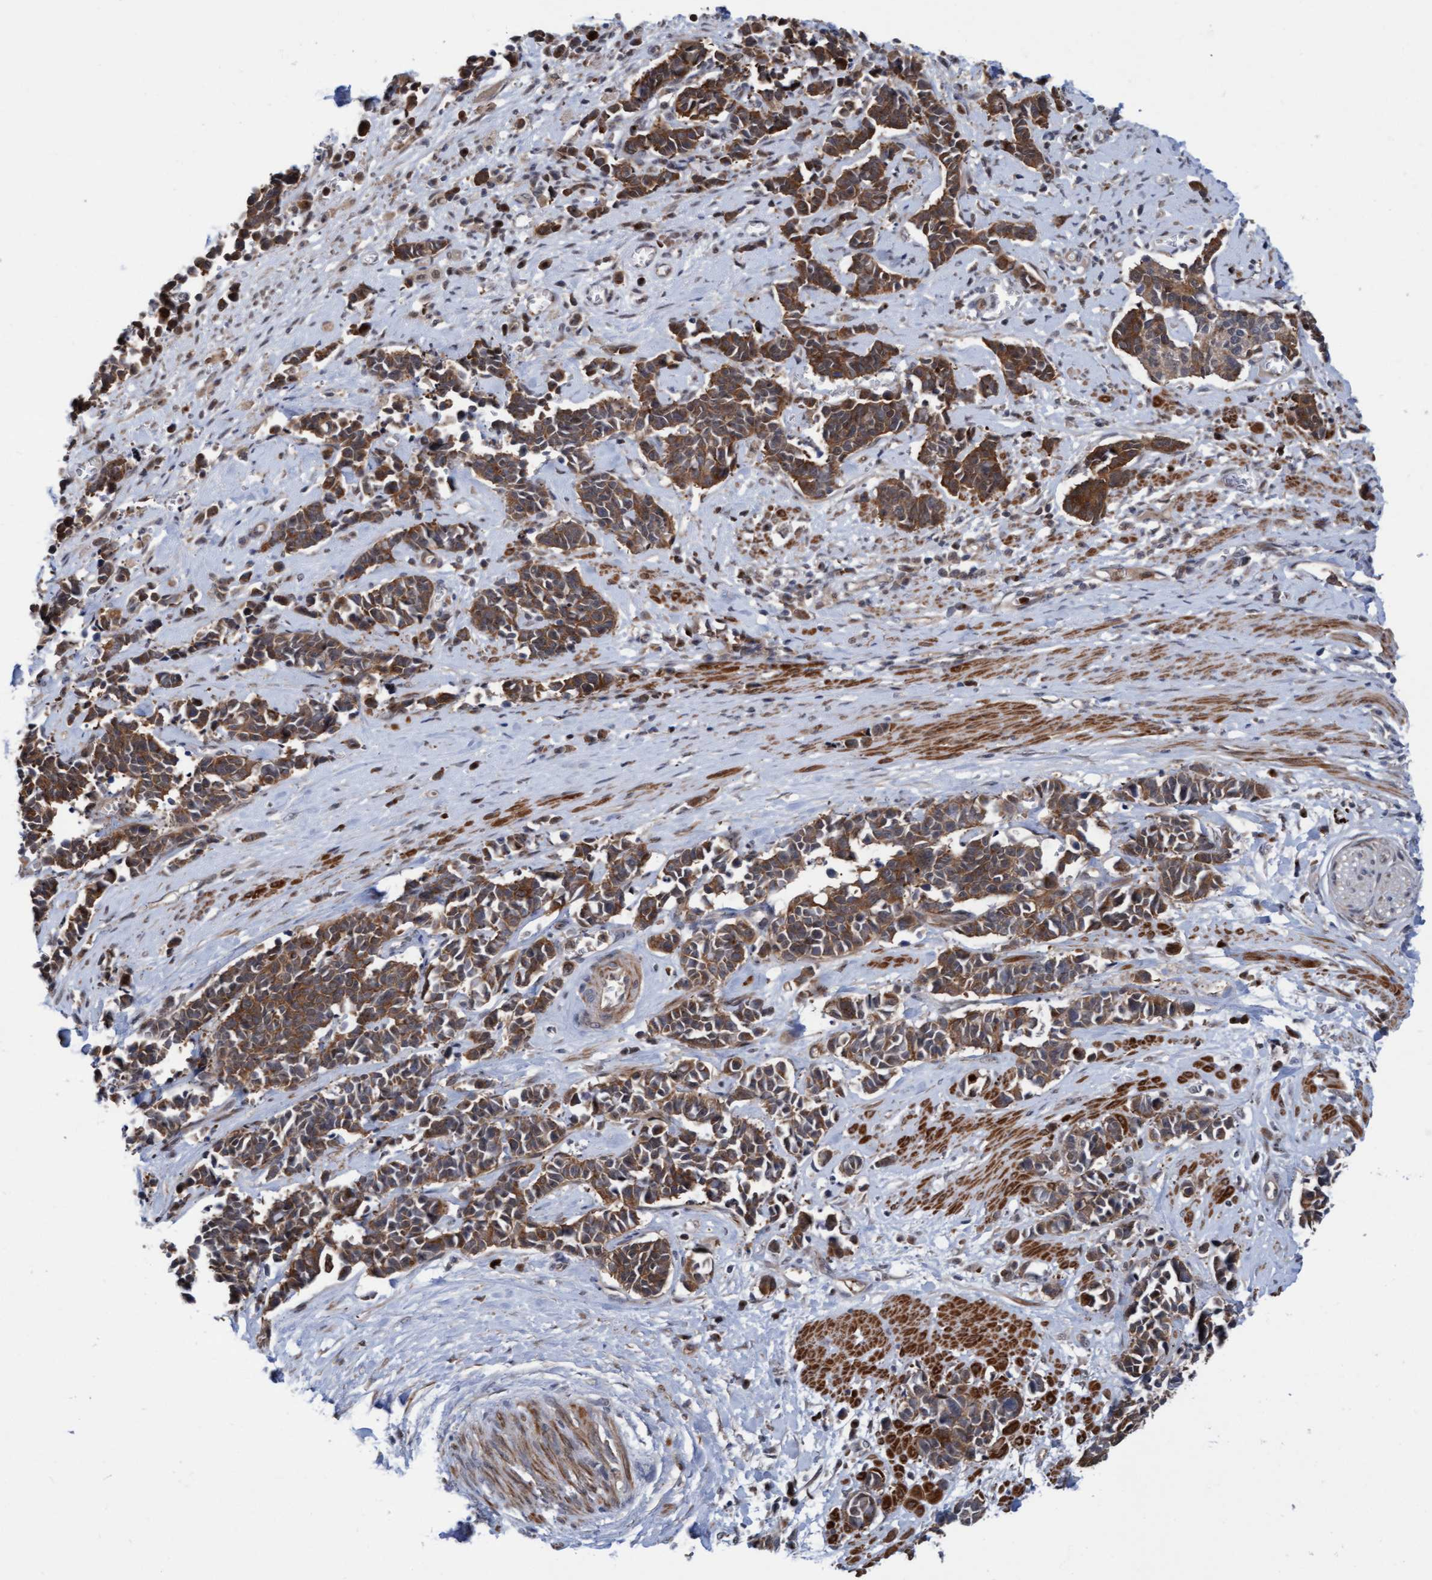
{"staining": {"intensity": "moderate", "quantity": ">75%", "location": "cytoplasmic/membranous"}, "tissue": "cervical cancer", "cell_type": "Tumor cells", "image_type": "cancer", "snomed": [{"axis": "morphology", "description": "Squamous cell carcinoma, NOS"}, {"axis": "topography", "description": "Cervix"}], "caption": "Protein analysis of cervical squamous cell carcinoma tissue displays moderate cytoplasmic/membranous positivity in approximately >75% of tumor cells.", "gene": "RAP1GAP2", "patient": {"sex": "female", "age": 35}}